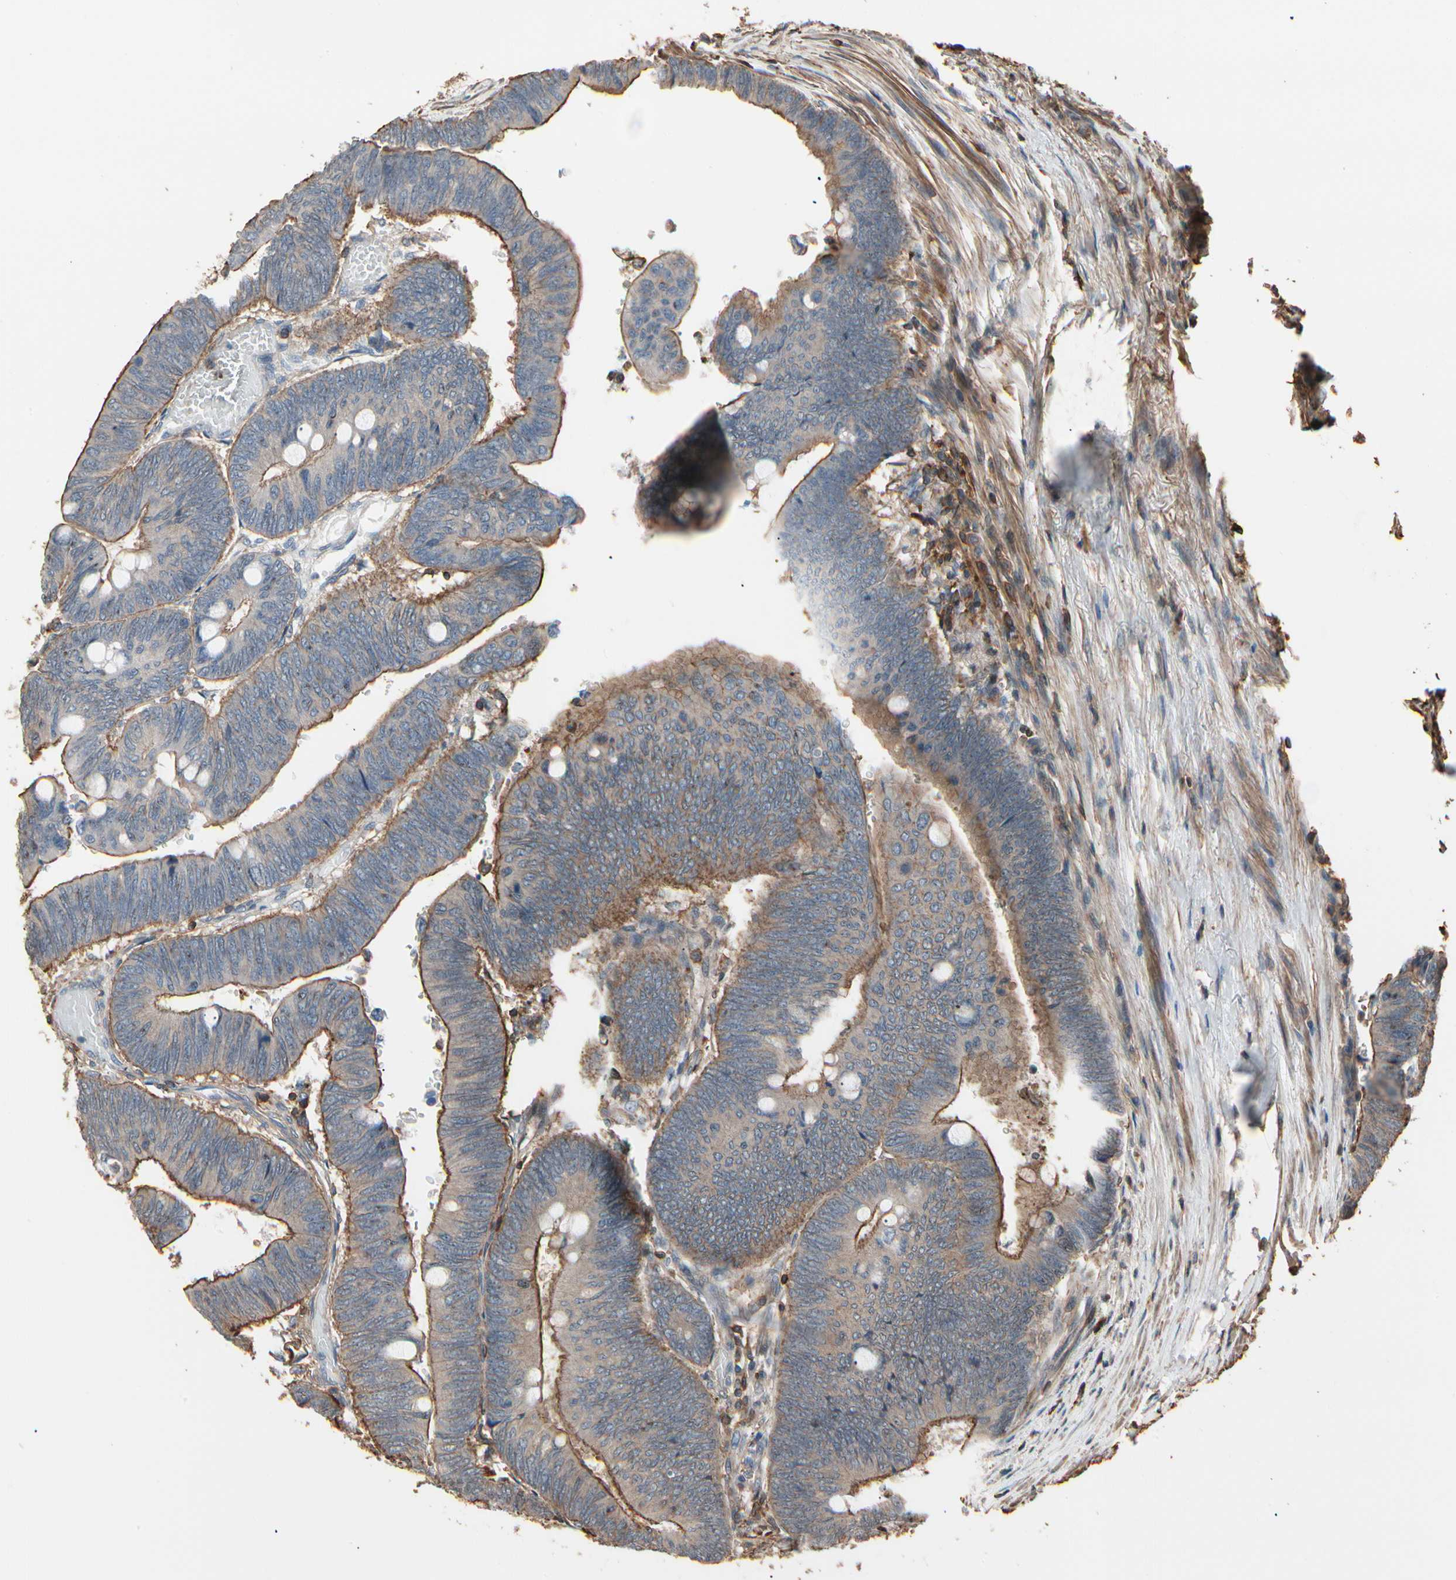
{"staining": {"intensity": "moderate", "quantity": ">75%", "location": "cytoplasmic/membranous"}, "tissue": "colorectal cancer", "cell_type": "Tumor cells", "image_type": "cancer", "snomed": [{"axis": "morphology", "description": "Normal tissue, NOS"}, {"axis": "morphology", "description": "Adenocarcinoma, NOS"}, {"axis": "topography", "description": "Rectum"}, {"axis": "topography", "description": "Peripheral nerve tissue"}], "caption": "Approximately >75% of tumor cells in human colorectal cancer reveal moderate cytoplasmic/membranous protein expression as visualized by brown immunohistochemical staining.", "gene": "MAPK13", "patient": {"sex": "male", "age": 92}}